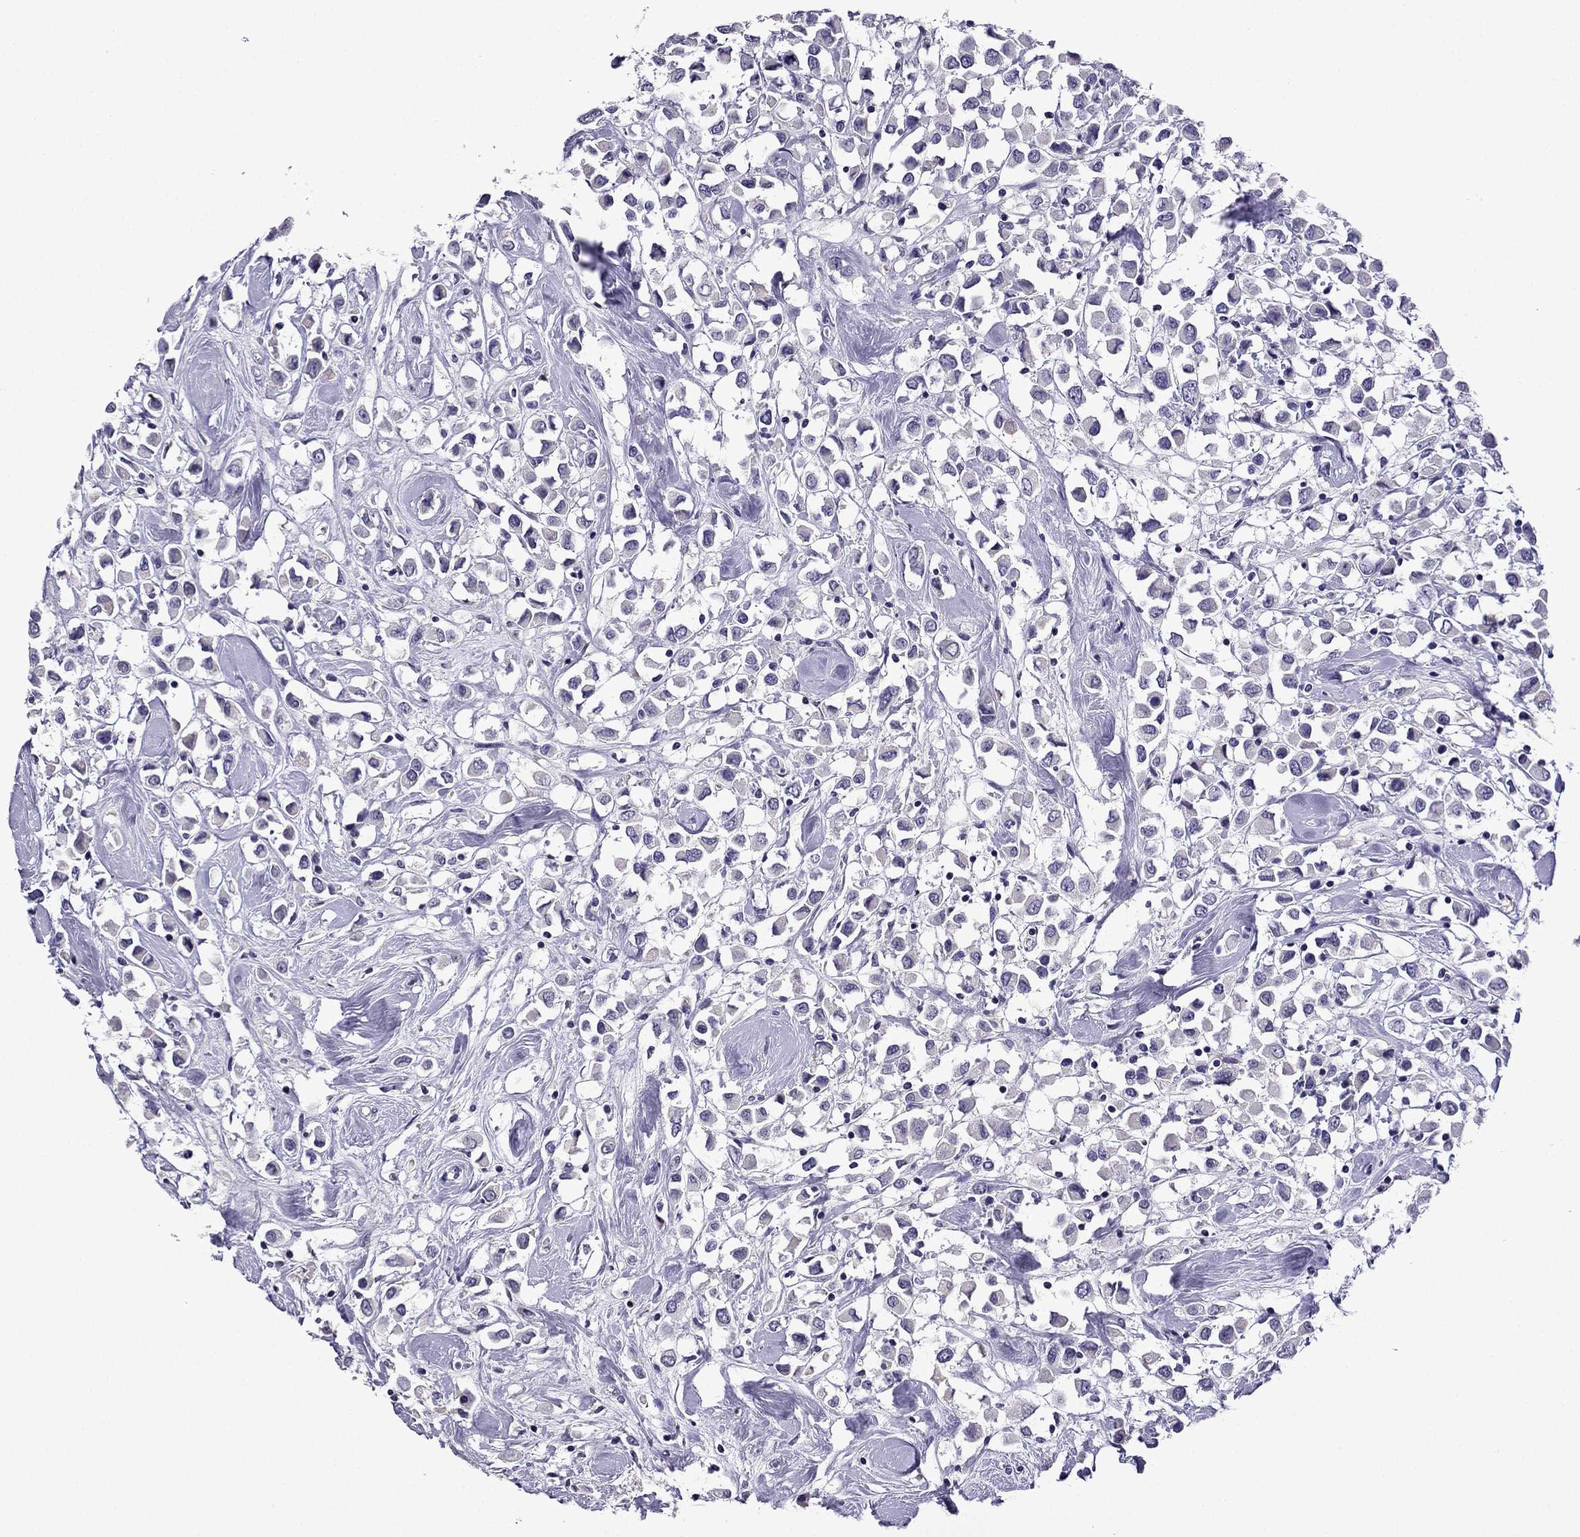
{"staining": {"intensity": "negative", "quantity": "none", "location": "none"}, "tissue": "breast cancer", "cell_type": "Tumor cells", "image_type": "cancer", "snomed": [{"axis": "morphology", "description": "Duct carcinoma"}, {"axis": "topography", "description": "Breast"}], "caption": "Infiltrating ductal carcinoma (breast) was stained to show a protein in brown. There is no significant staining in tumor cells.", "gene": "TTN", "patient": {"sex": "female", "age": 61}}